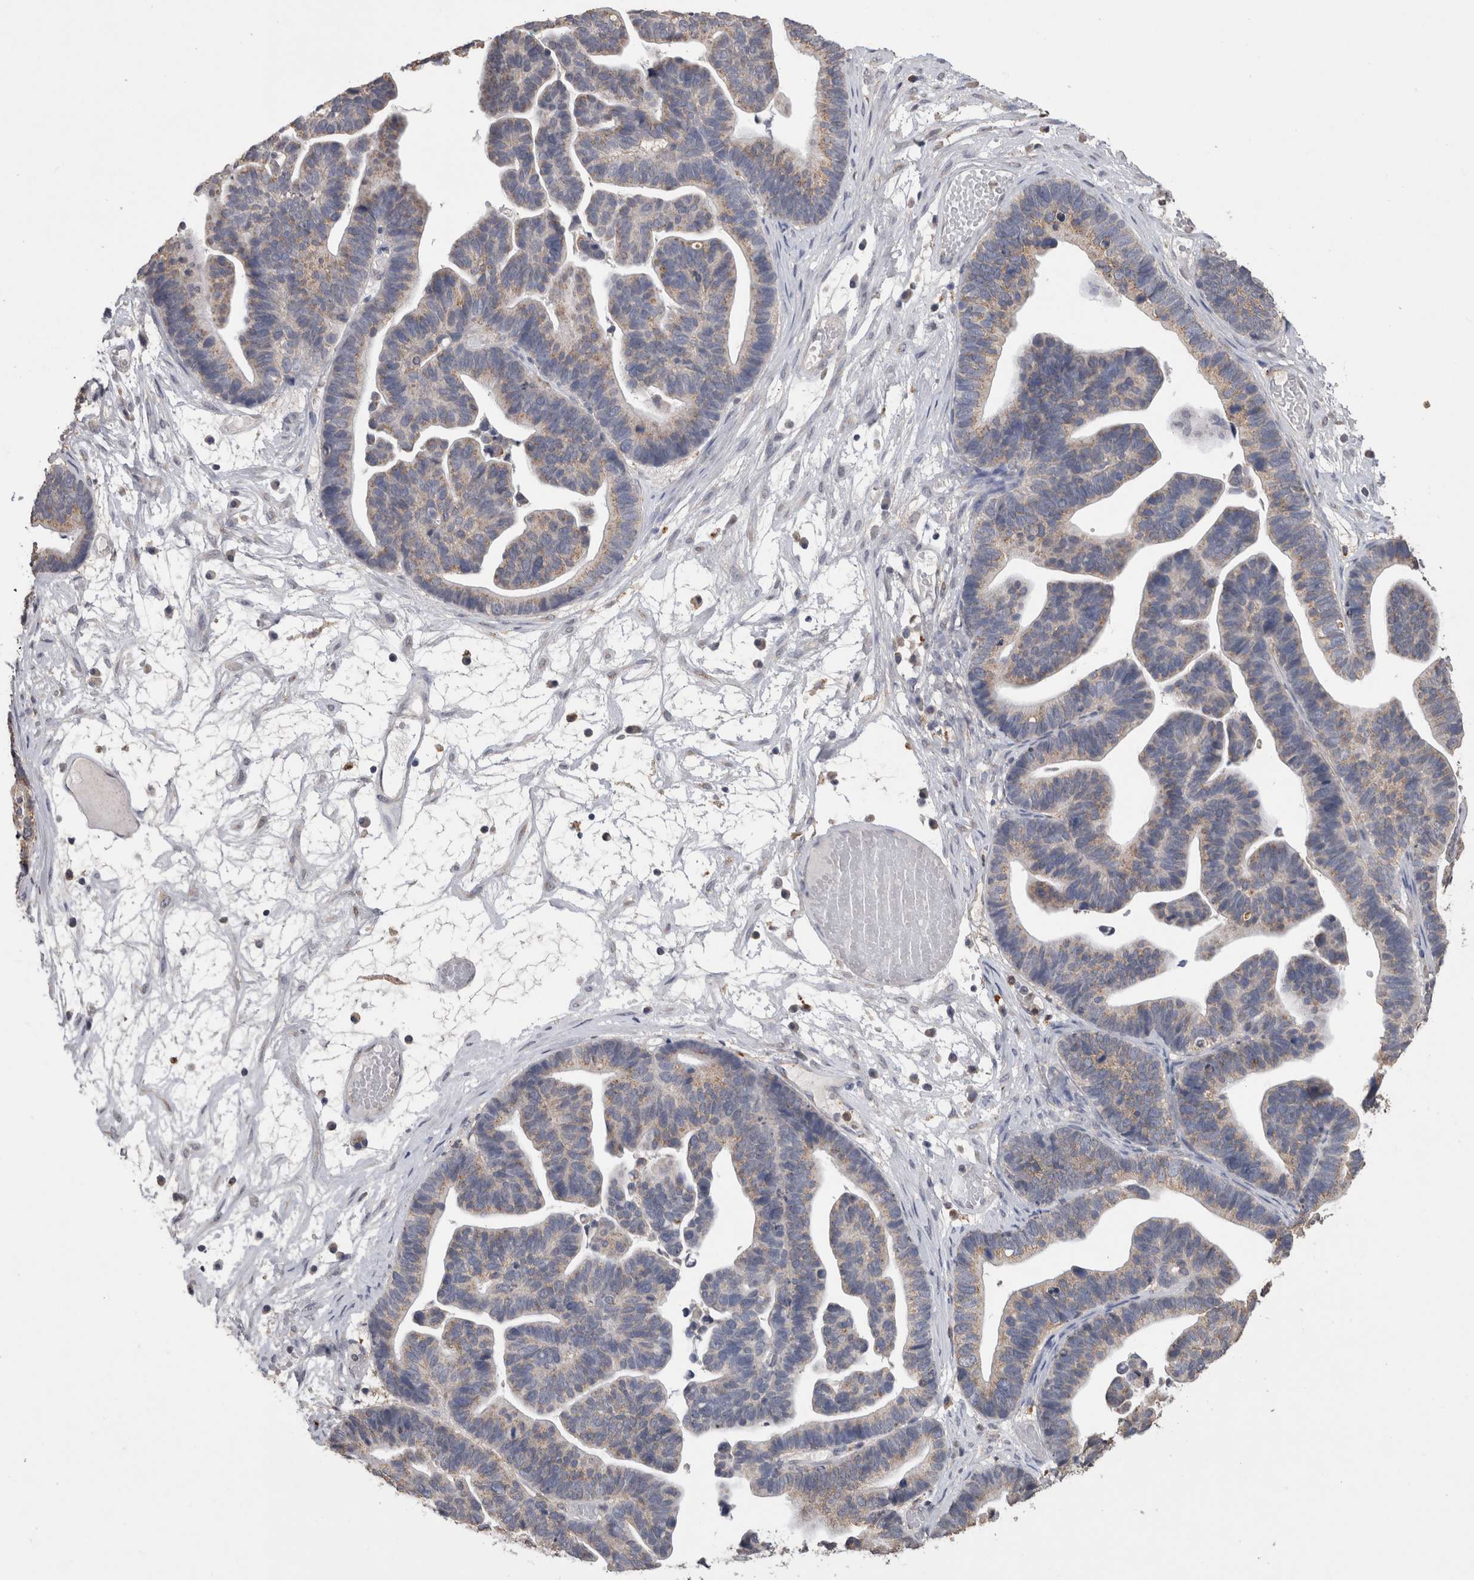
{"staining": {"intensity": "weak", "quantity": "25%-75%", "location": "cytoplasmic/membranous"}, "tissue": "ovarian cancer", "cell_type": "Tumor cells", "image_type": "cancer", "snomed": [{"axis": "morphology", "description": "Cystadenocarcinoma, serous, NOS"}, {"axis": "topography", "description": "Ovary"}], "caption": "High-magnification brightfield microscopy of serous cystadenocarcinoma (ovarian) stained with DAB (brown) and counterstained with hematoxylin (blue). tumor cells exhibit weak cytoplasmic/membranous positivity is present in about25%-75% of cells.", "gene": "CNTFR", "patient": {"sex": "female", "age": 56}}